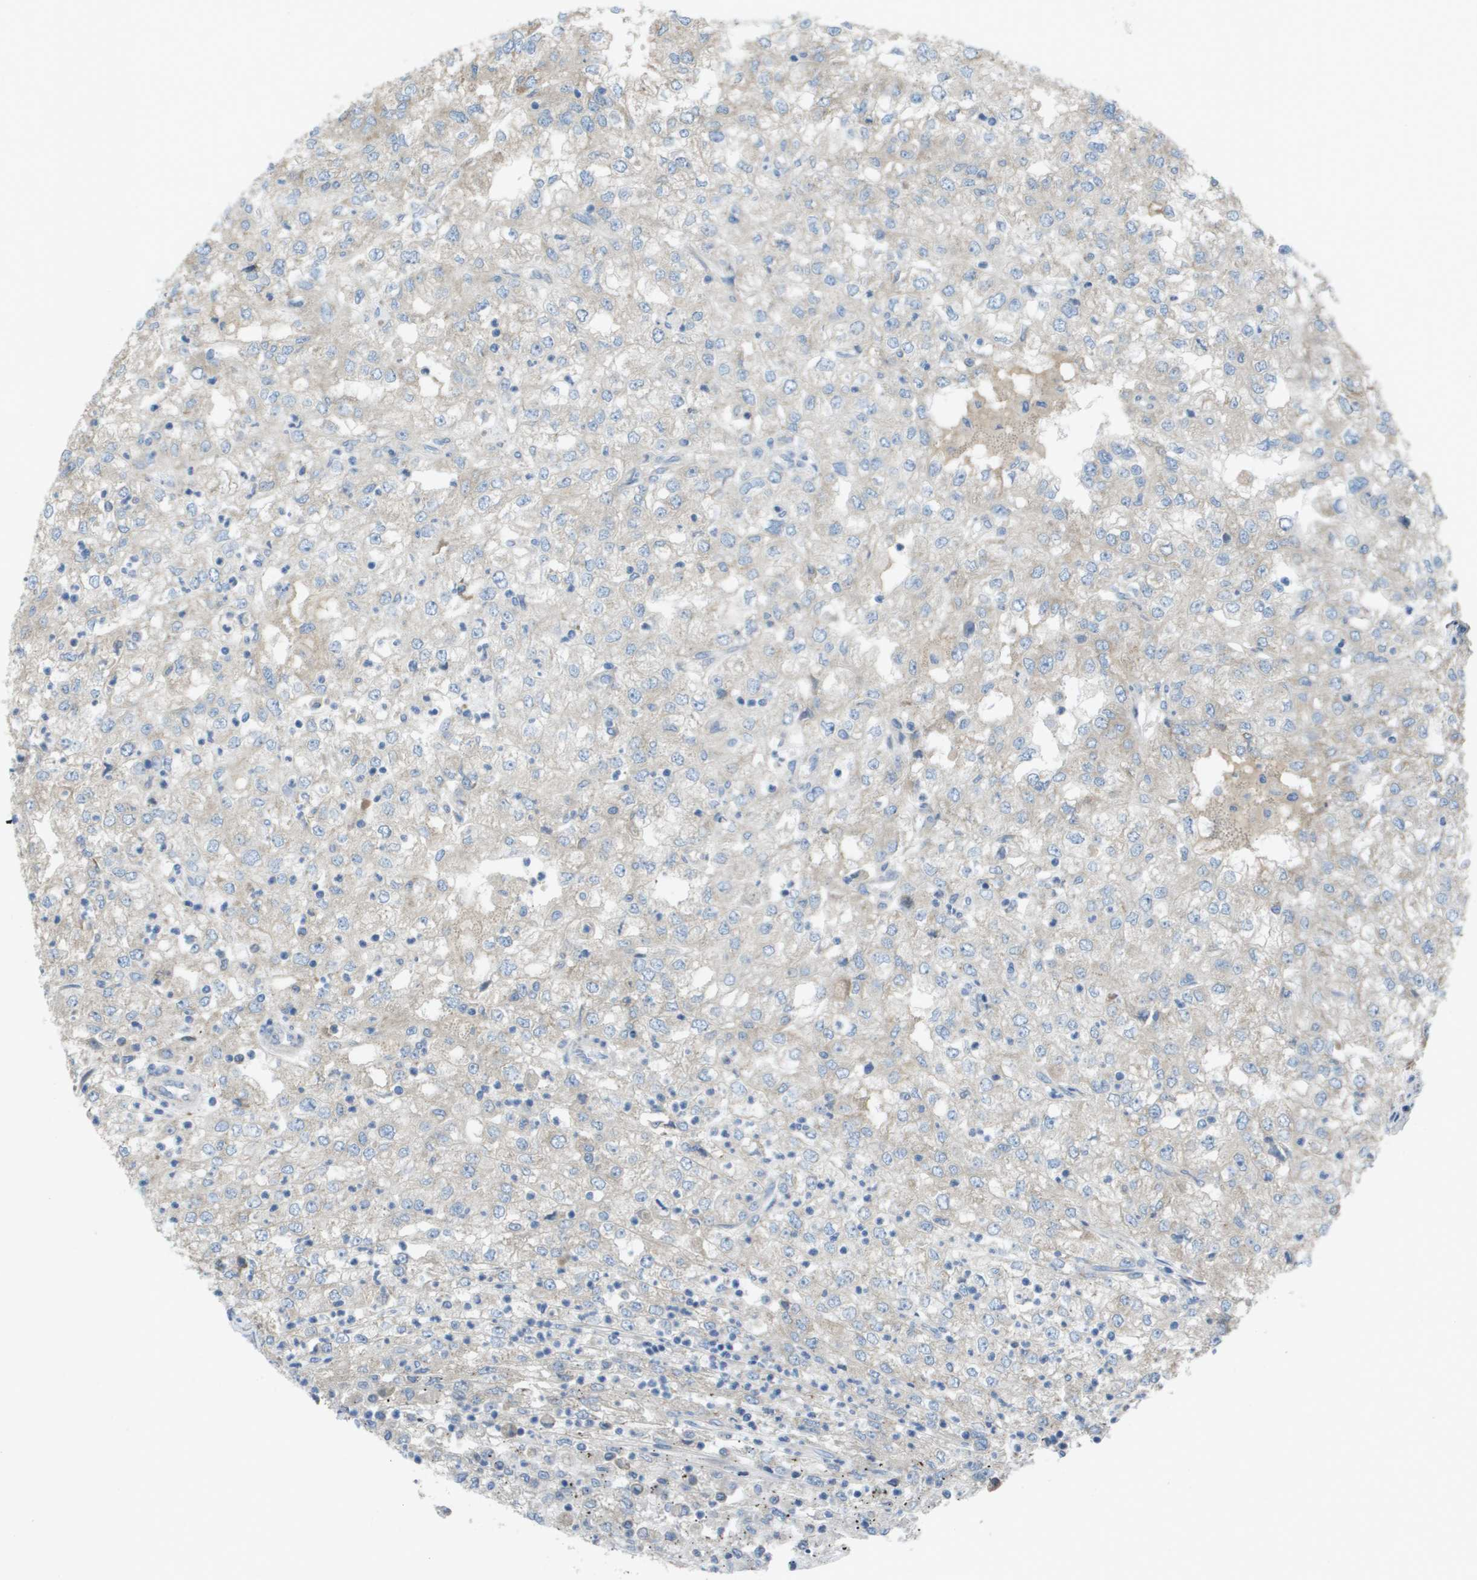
{"staining": {"intensity": "negative", "quantity": "none", "location": "none"}, "tissue": "renal cancer", "cell_type": "Tumor cells", "image_type": "cancer", "snomed": [{"axis": "morphology", "description": "Adenocarcinoma, NOS"}, {"axis": "topography", "description": "Kidney"}], "caption": "The histopathology image shows no staining of tumor cells in renal adenocarcinoma.", "gene": "CLCN2", "patient": {"sex": "female", "age": 54}}